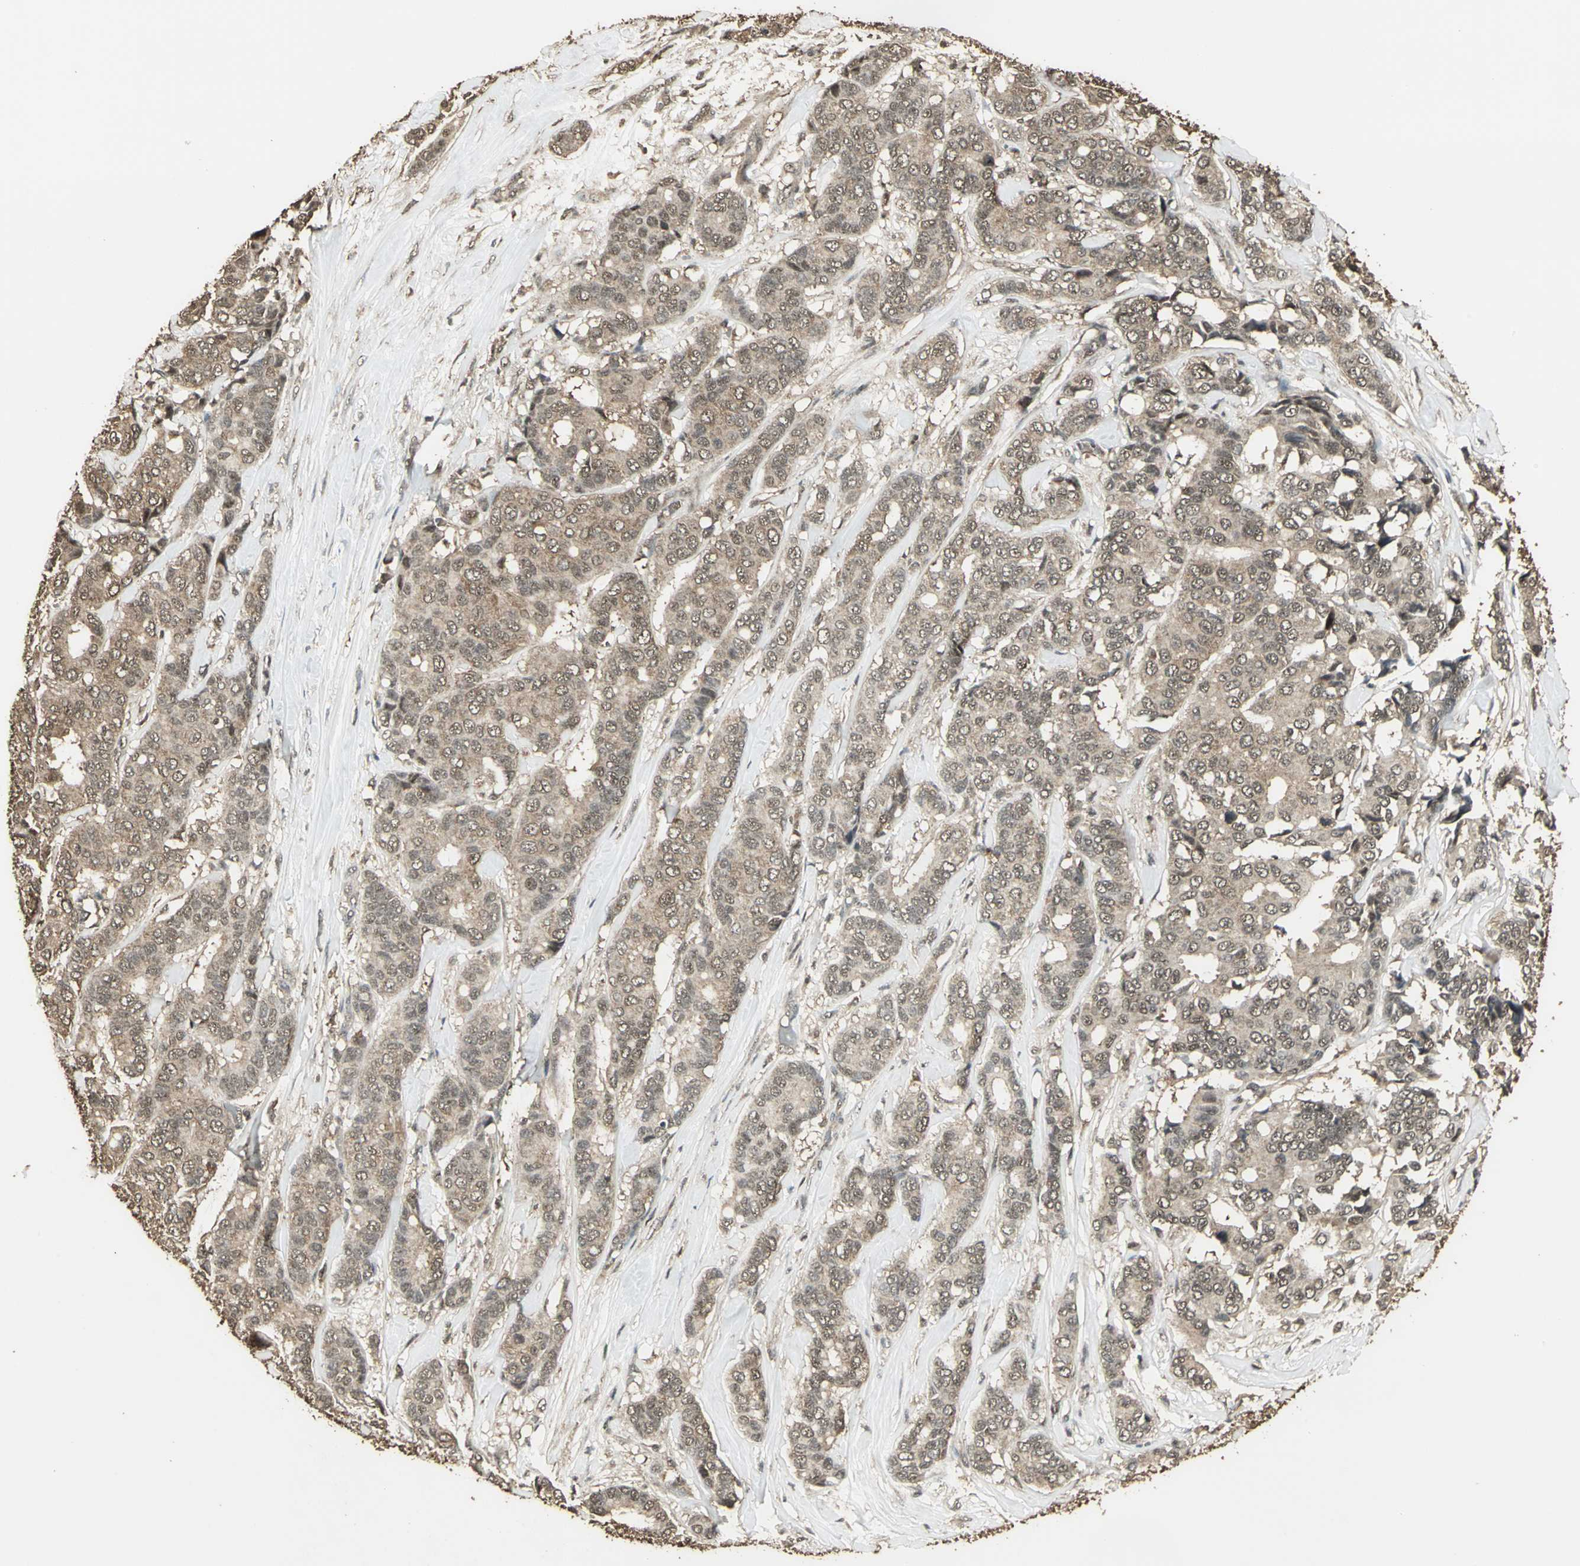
{"staining": {"intensity": "moderate", "quantity": ">75%", "location": "cytoplasmic/membranous"}, "tissue": "breast cancer", "cell_type": "Tumor cells", "image_type": "cancer", "snomed": [{"axis": "morphology", "description": "Duct carcinoma"}, {"axis": "topography", "description": "Breast"}], "caption": "DAB immunohistochemical staining of human breast cancer (invasive ductal carcinoma) exhibits moderate cytoplasmic/membranous protein staining in about >75% of tumor cells.", "gene": "UCHL5", "patient": {"sex": "female", "age": 54}}